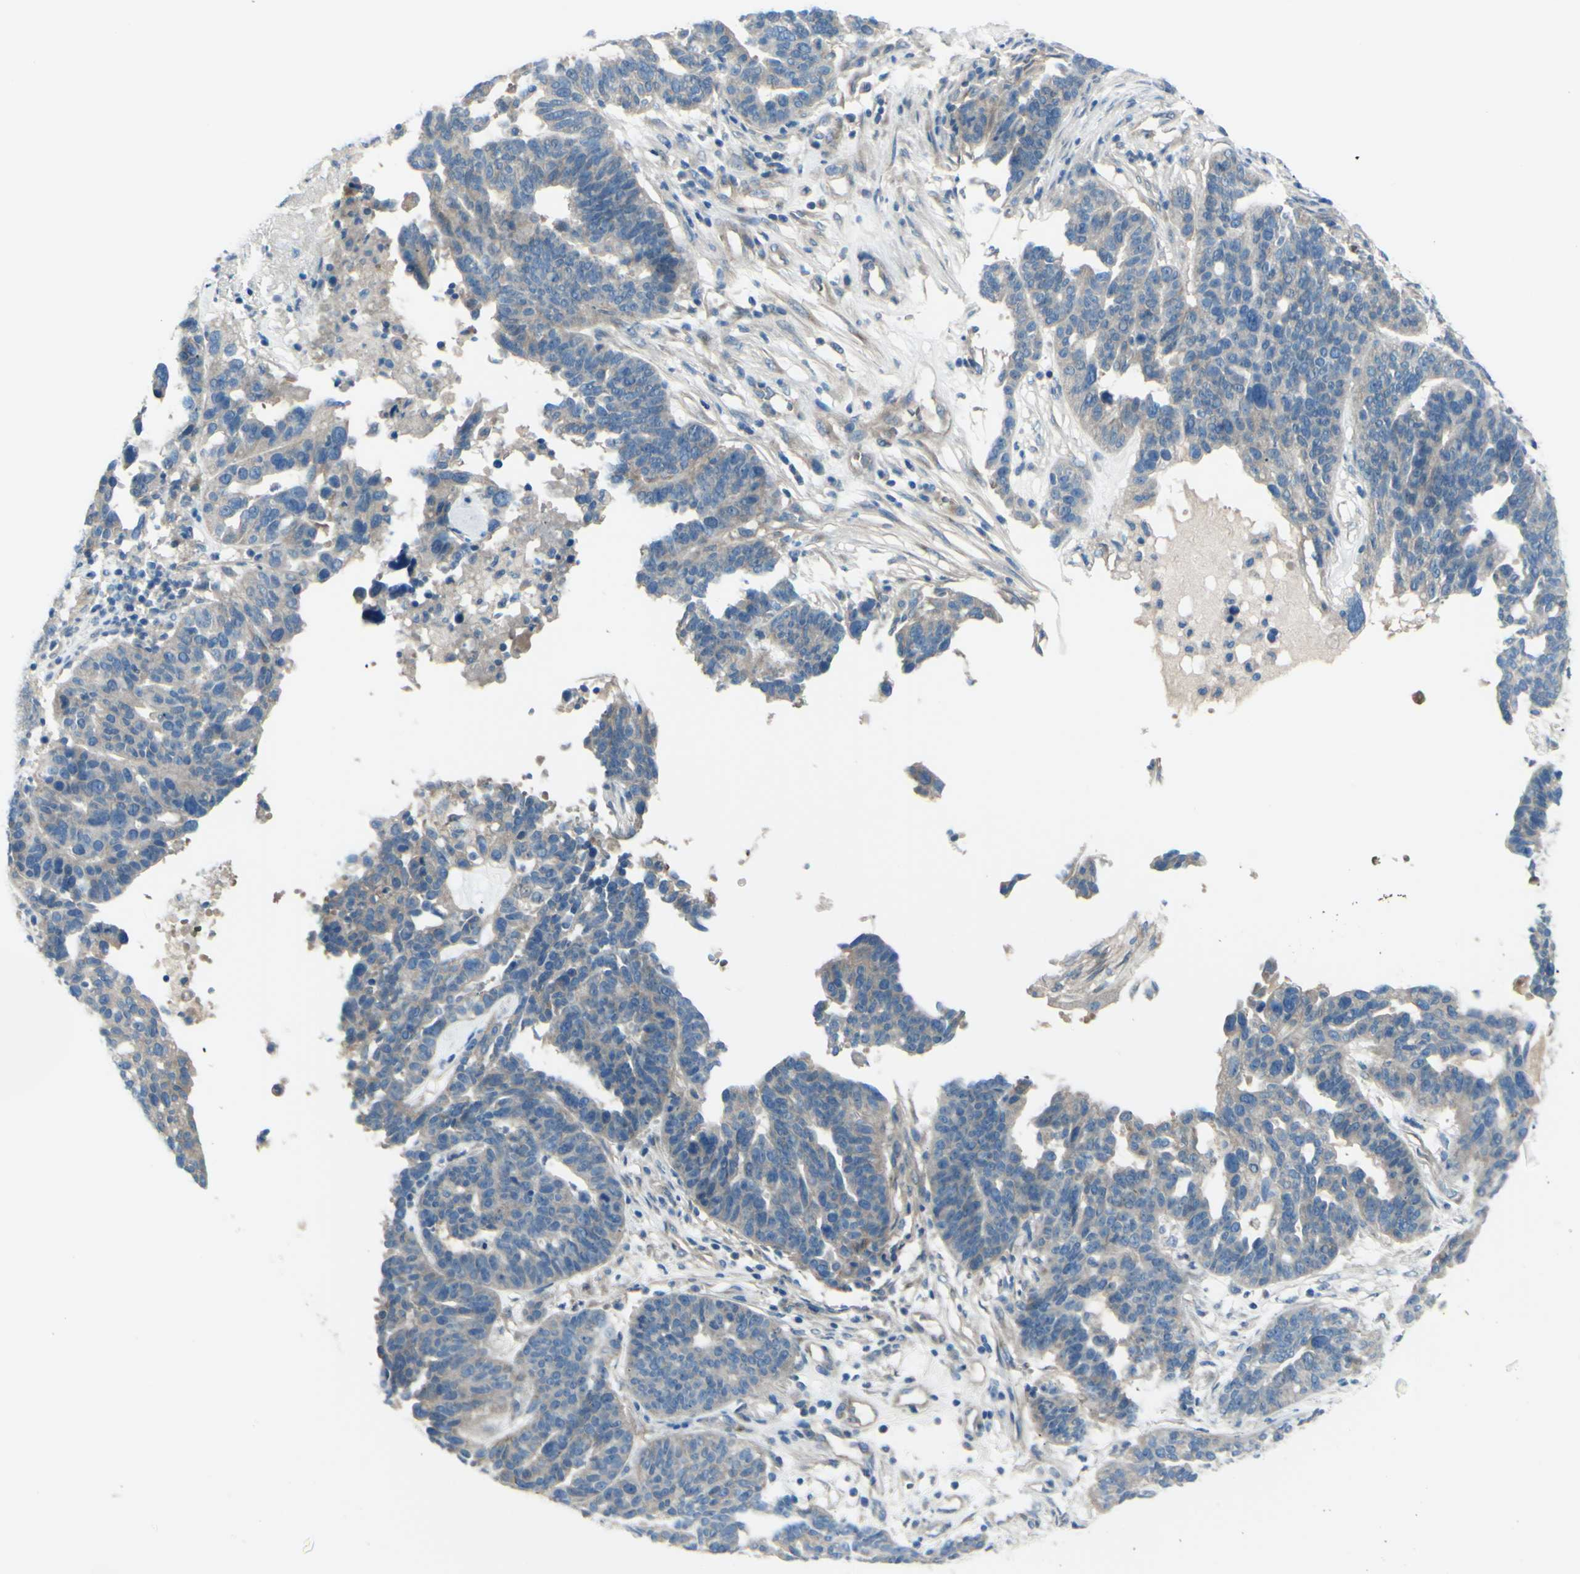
{"staining": {"intensity": "weak", "quantity": ">75%", "location": "cytoplasmic/membranous"}, "tissue": "ovarian cancer", "cell_type": "Tumor cells", "image_type": "cancer", "snomed": [{"axis": "morphology", "description": "Cystadenocarcinoma, serous, NOS"}, {"axis": "topography", "description": "Ovary"}], "caption": "A histopathology image showing weak cytoplasmic/membranous staining in about >75% of tumor cells in ovarian cancer, as visualized by brown immunohistochemical staining.", "gene": "PCDHGA2", "patient": {"sex": "female", "age": 59}}